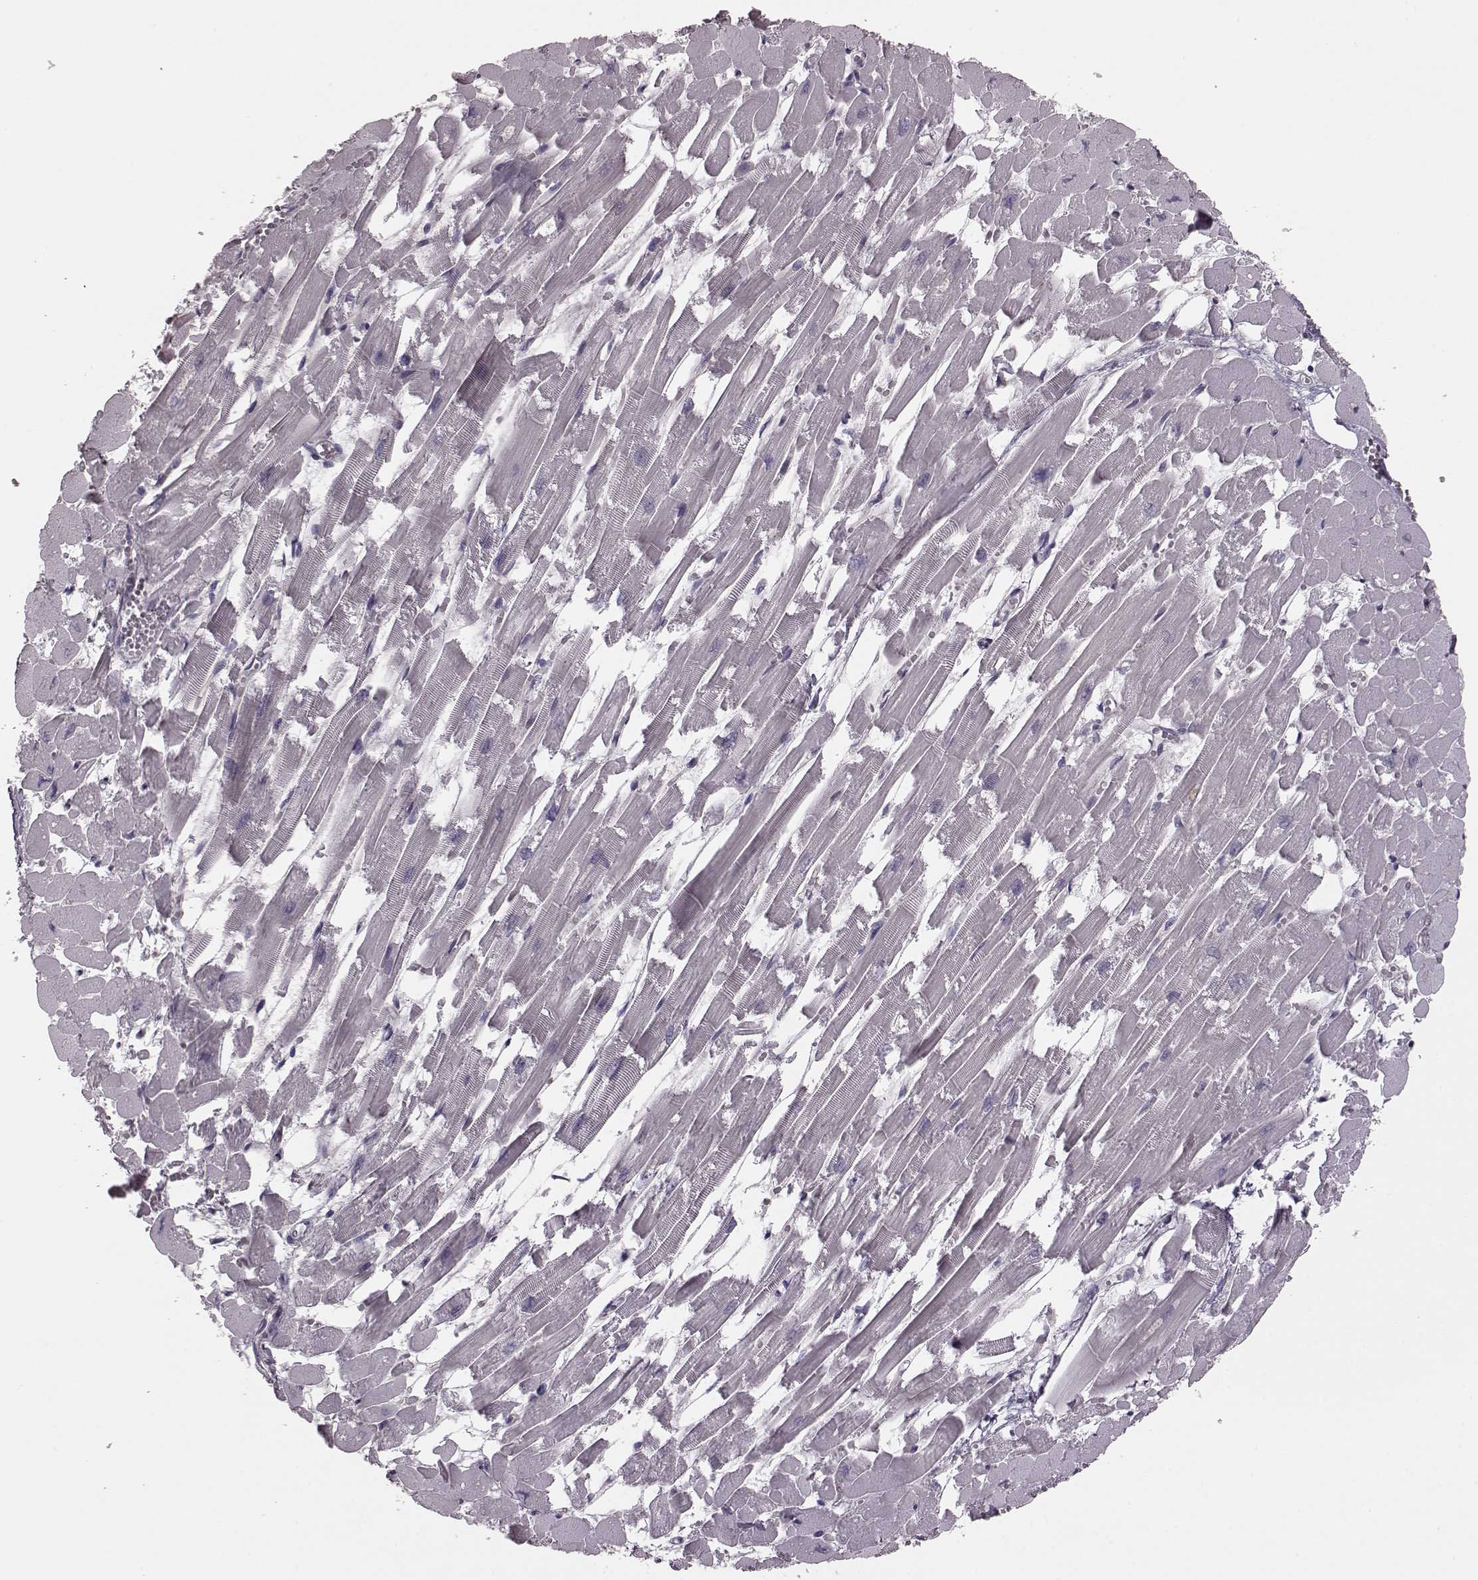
{"staining": {"intensity": "negative", "quantity": "none", "location": "none"}, "tissue": "heart muscle", "cell_type": "Cardiomyocytes", "image_type": "normal", "snomed": [{"axis": "morphology", "description": "Normal tissue, NOS"}, {"axis": "topography", "description": "Heart"}], "caption": "Immunohistochemistry of unremarkable human heart muscle exhibits no staining in cardiomyocytes. Nuclei are stained in blue.", "gene": "SNTG1", "patient": {"sex": "female", "age": 52}}